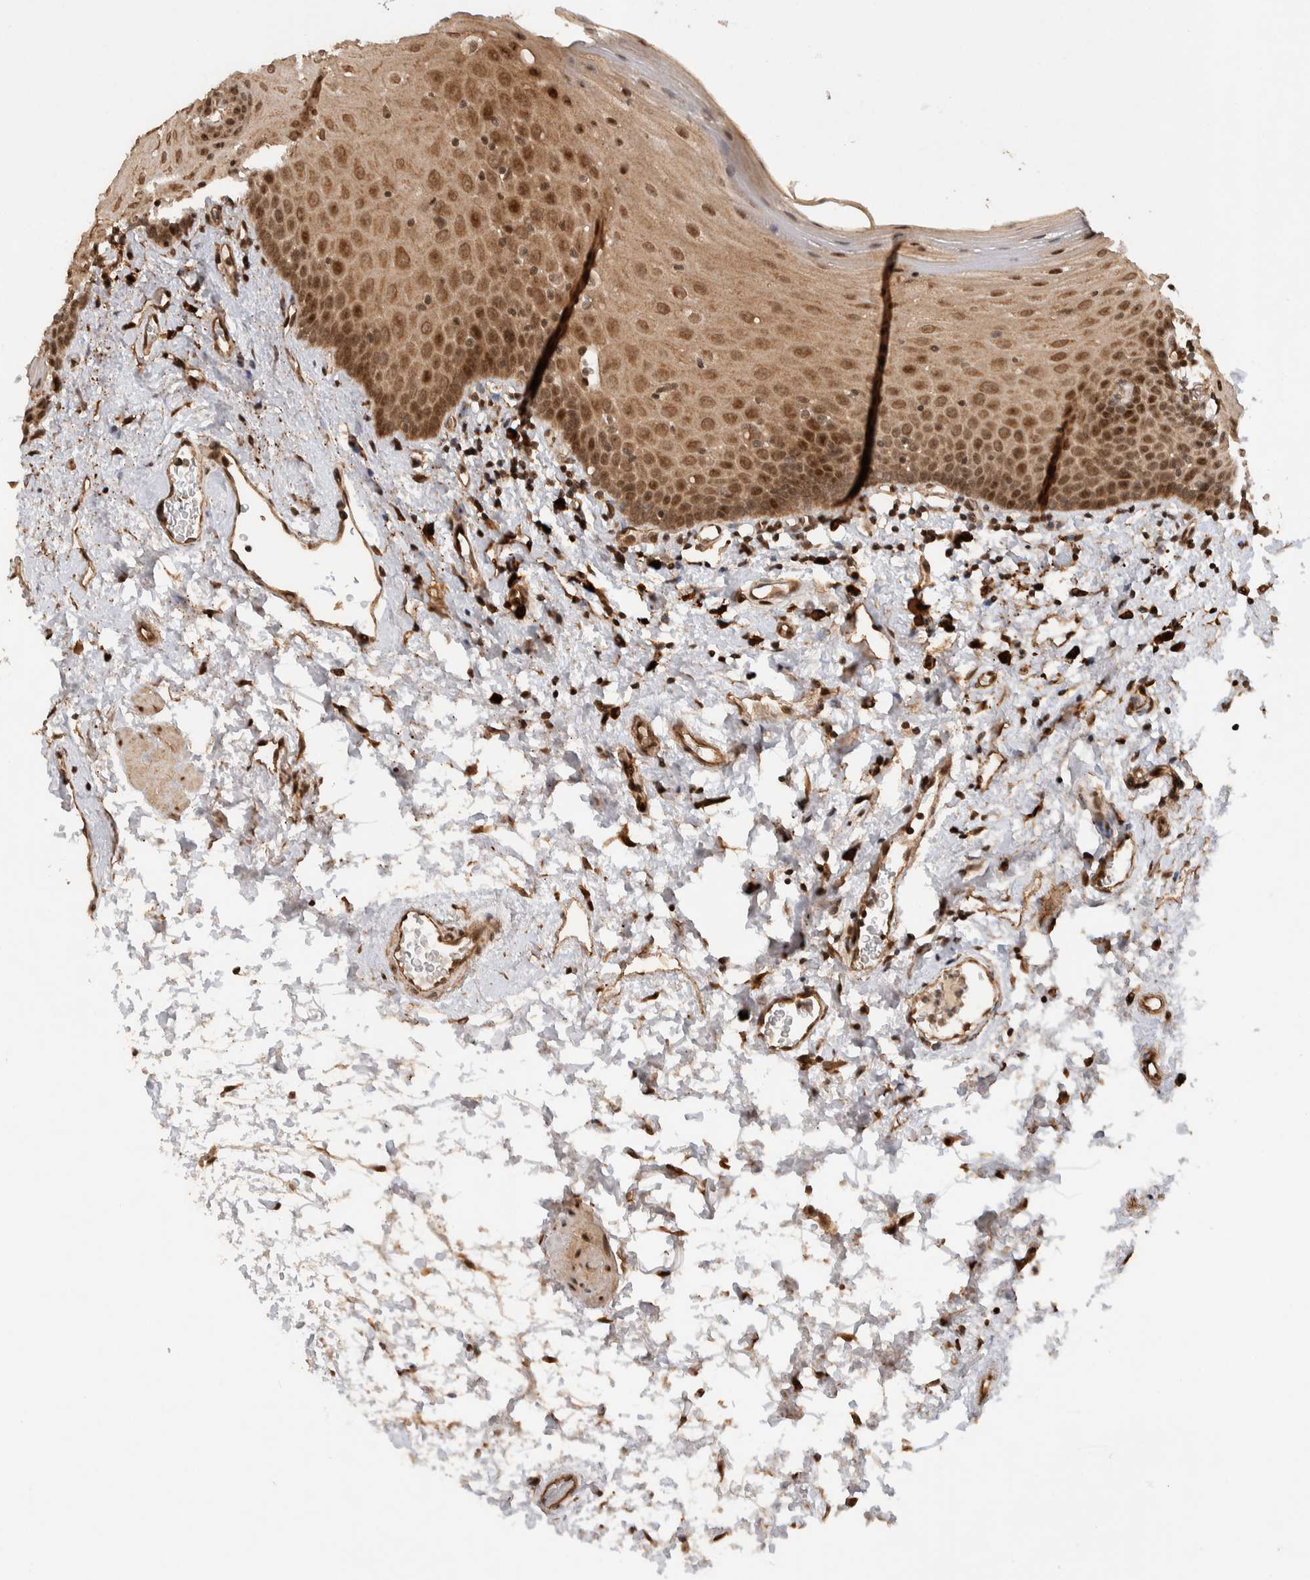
{"staining": {"intensity": "moderate", "quantity": ">75%", "location": "cytoplasmic/membranous,nuclear"}, "tissue": "oral mucosa", "cell_type": "Squamous epithelial cells", "image_type": "normal", "snomed": [{"axis": "morphology", "description": "Normal tissue, NOS"}, {"axis": "topography", "description": "Oral tissue"}], "caption": "Immunohistochemical staining of unremarkable oral mucosa displays moderate cytoplasmic/membranous,nuclear protein staining in about >75% of squamous epithelial cells.", "gene": "TOR1B", "patient": {"sex": "male", "age": 66}}